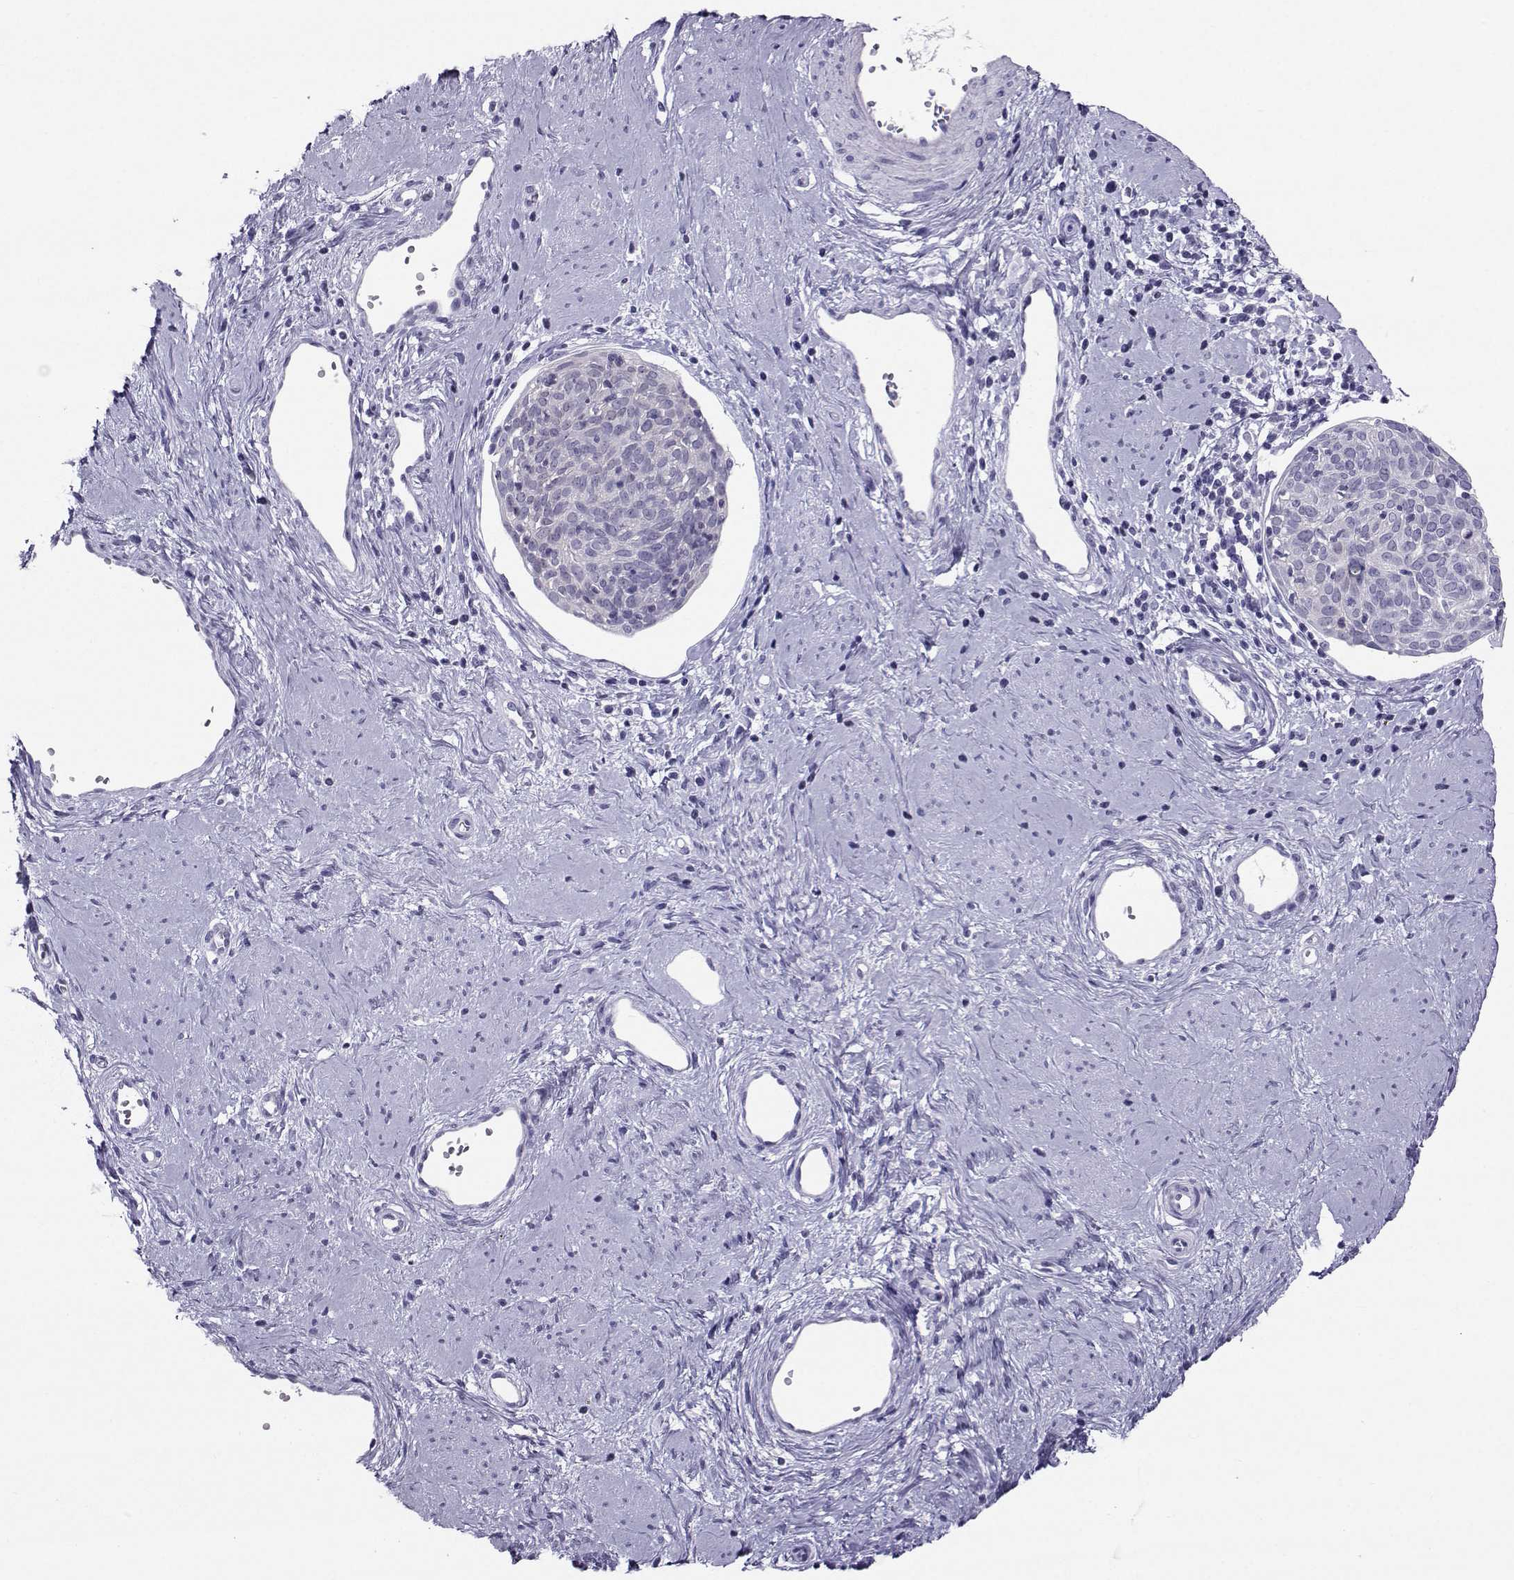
{"staining": {"intensity": "negative", "quantity": "none", "location": "none"}, "tissue": "cervical cancer", "cell_type": "Tumor cells", "image_type": "cancer", "snomed": [{"axis": "morphology", "description": "Squamous cell carcinoma, NOS"}, {"axis": "topography", "description": "Cervix"}], "caption": "This is an IHC histopathology image of human cervical squamous cell carcinoma. There is no staining in tumor cells.", "gene": "PGK1", "patient": {"sex": "female", "age": 39}}